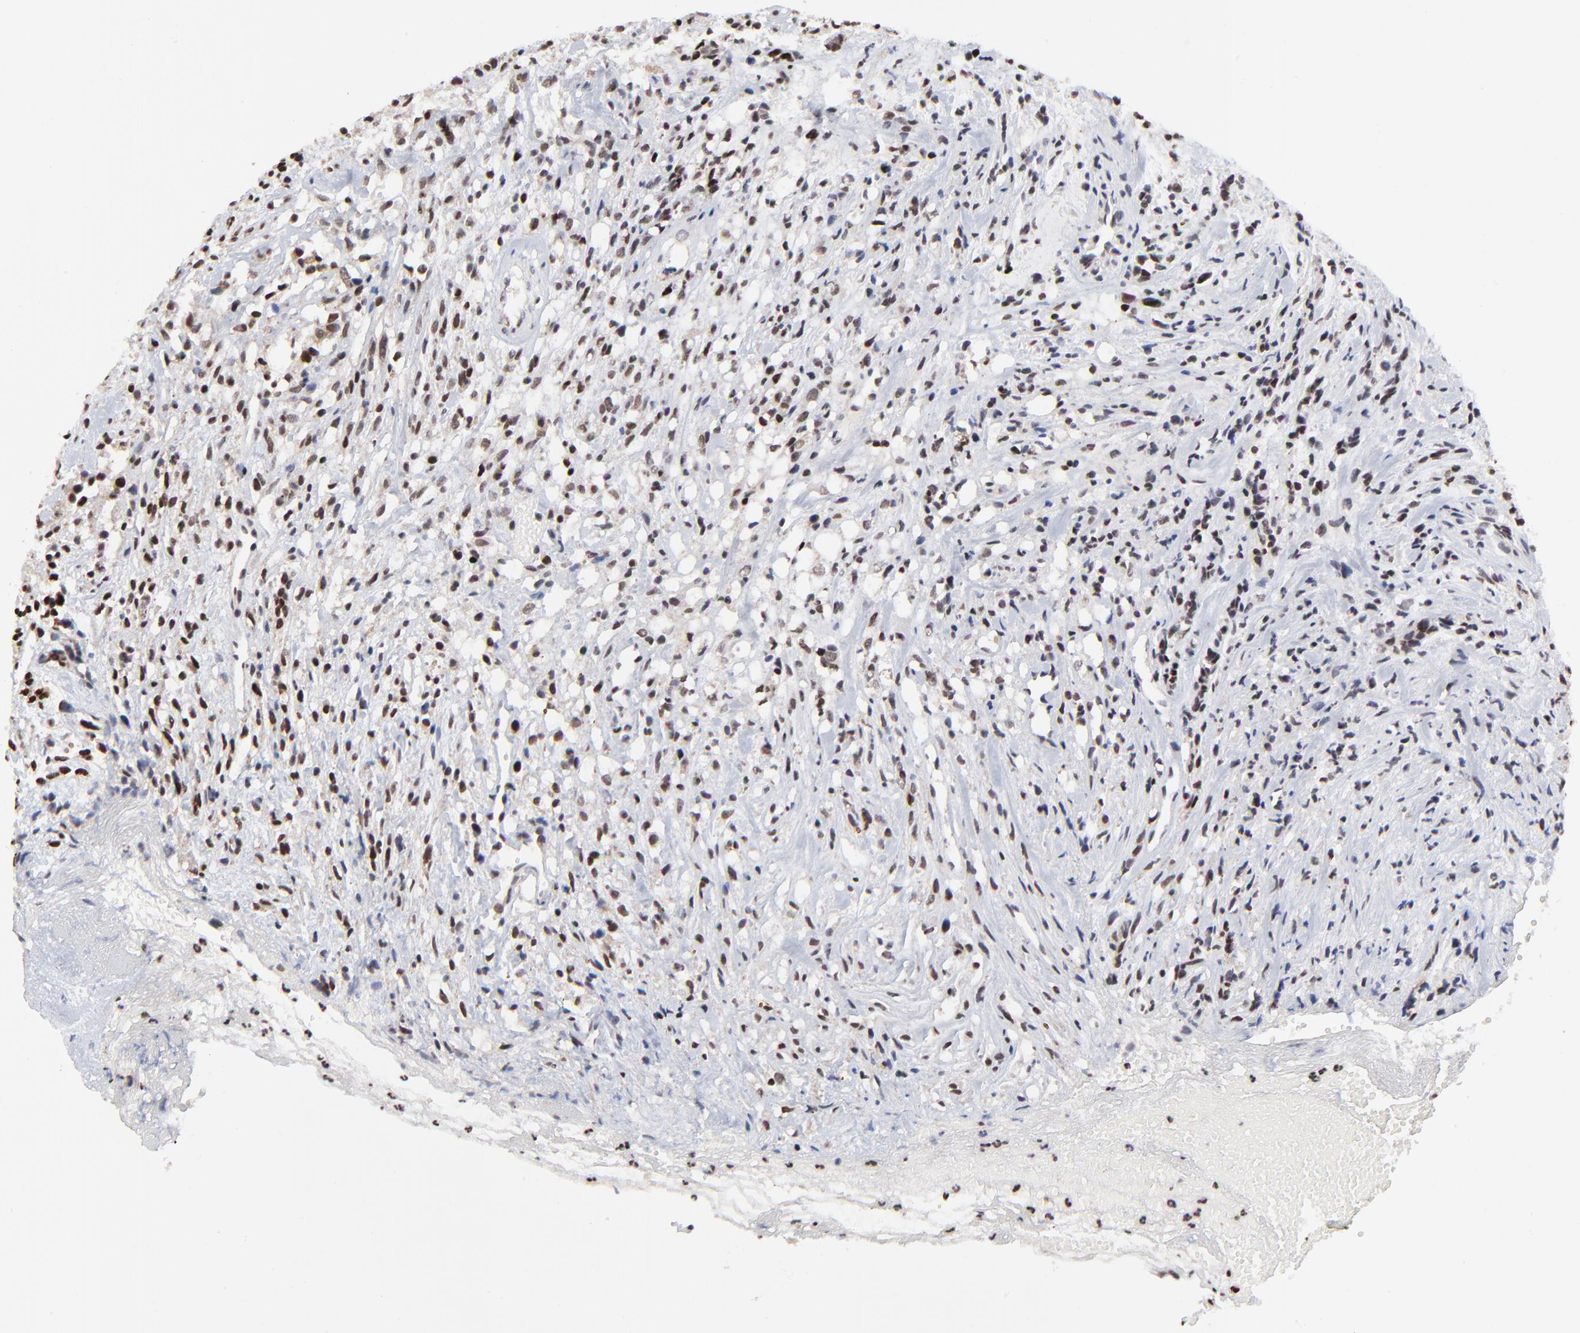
{"staining": {"intensity": "strong", "quantity": ">75%", "location": "nuclear"}, "tissue": "glioma", "cell_type": "Tumor cells", "image_type": "cancer", "snomed": [{"axis": "morphology", "description": "Glioma, malignant, High grade"}, {"axis": "topography", "description": "Brain"}], "caption": "Tumor cells reveal high levels of strong nuclear staining in approximately >75% of cells in human glioma. Using DAB (brown) and hematoxylin (blue) stains, captured at high magnification using brightfield microscopy.", "gene": "RBM22", "patient": {"sex": "male", "age": 66}}